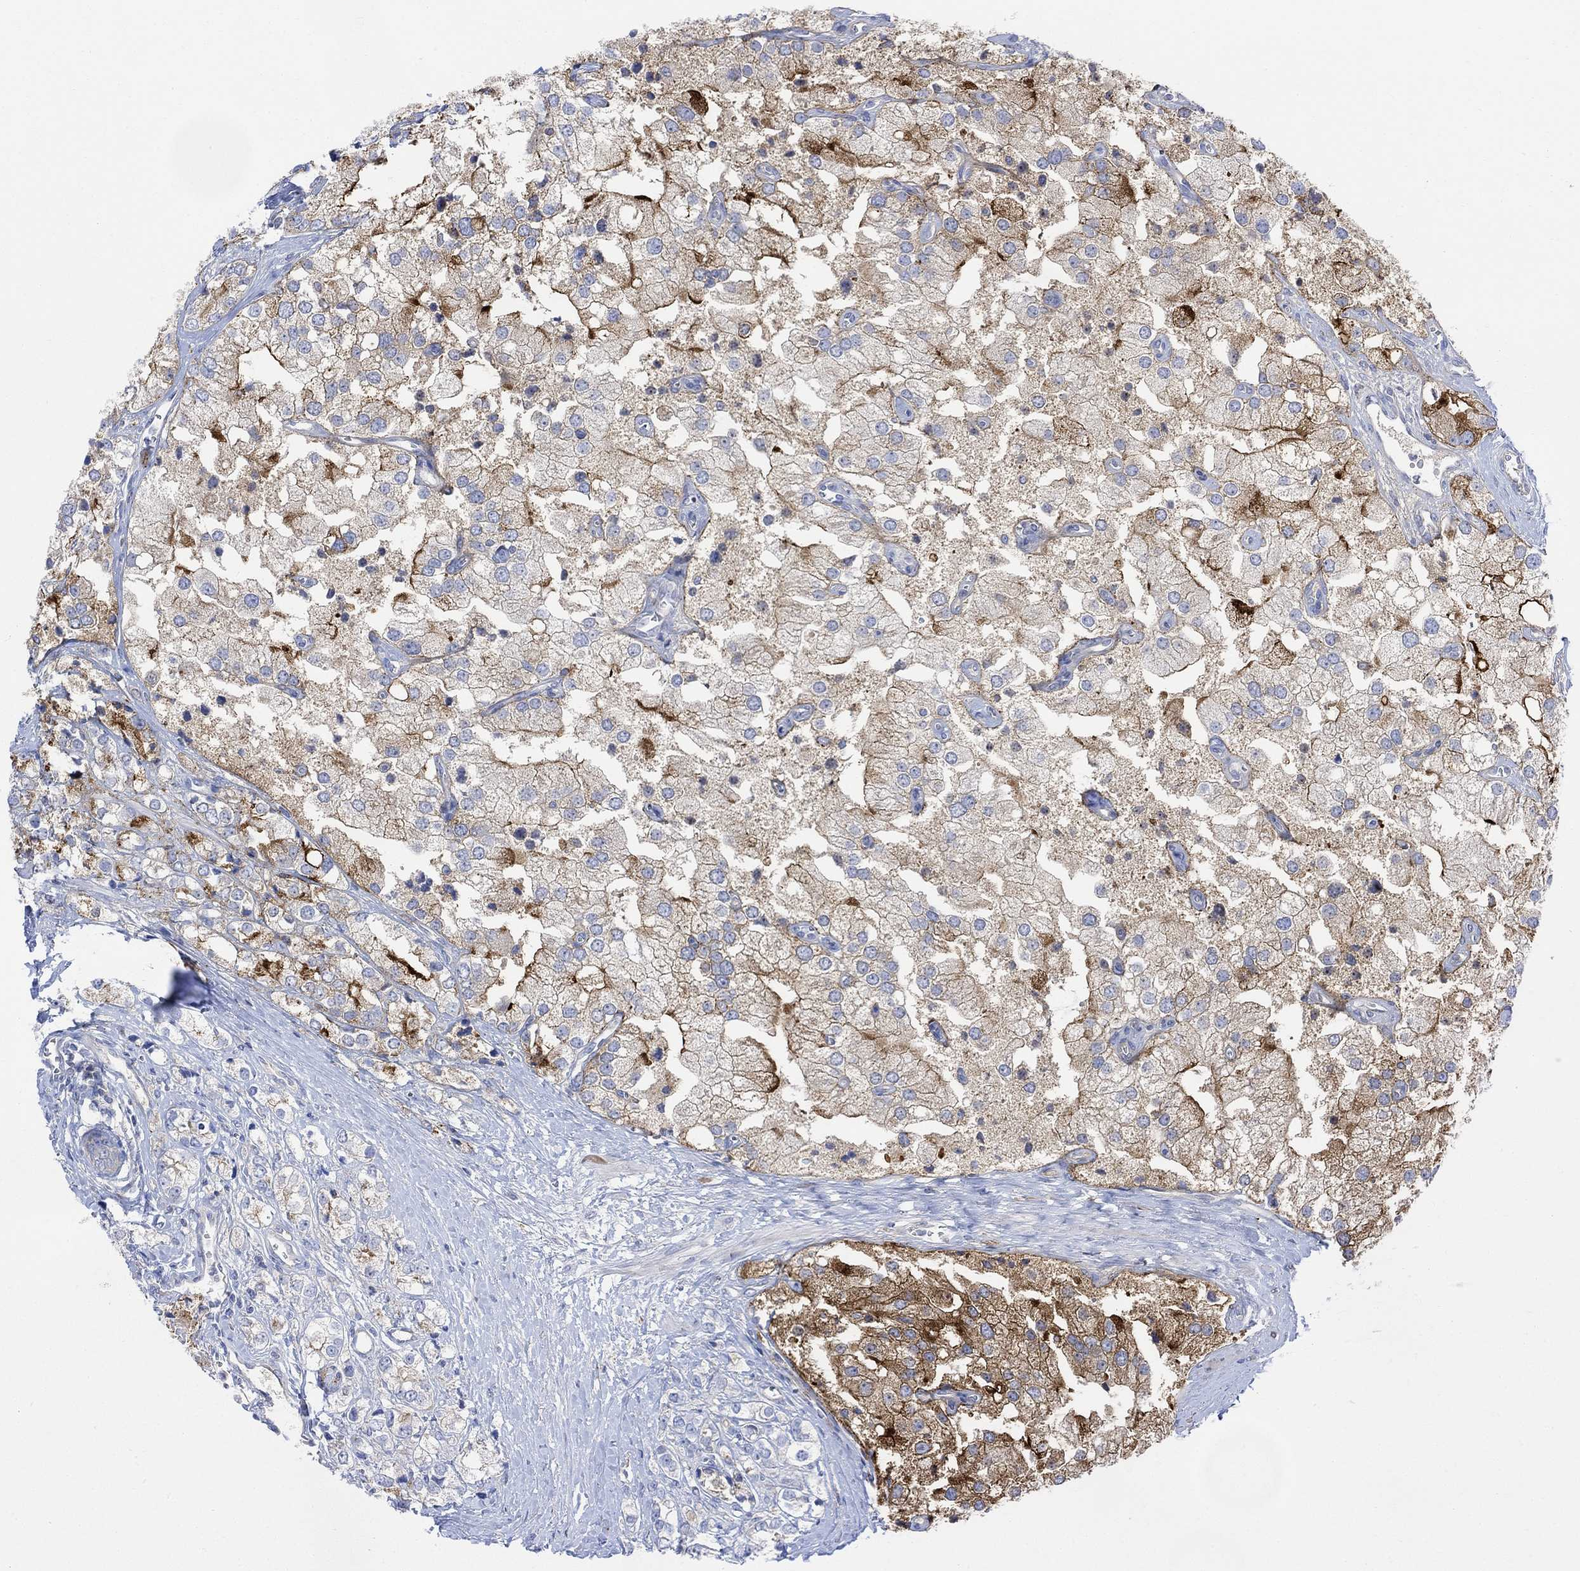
{"staining": {"intensity": "strong", "quantity": "<25%", "location": "cytoplasmic/membranous"}, "tissue": "prostate cancer", "cell_type": "Tumor cells", "image_type": "cancer", "snomed": [{"axis": "morphology", "description": "Adenocarcinoma, NOS"}, {"axis": "topography", "description": "Prostate and seminal vesicle, NOS"}, {"axis": "topography", "description": "Prostate"}], "caption": "Immunohistochemical staining of human prostate adenocarcinoma displays medium levels of strong cytoplasmic/membranous protein positivity in approximately <25% of tumor cells.", "gene": "ARSK", "patient": {"sex": "male", "age": 79}}